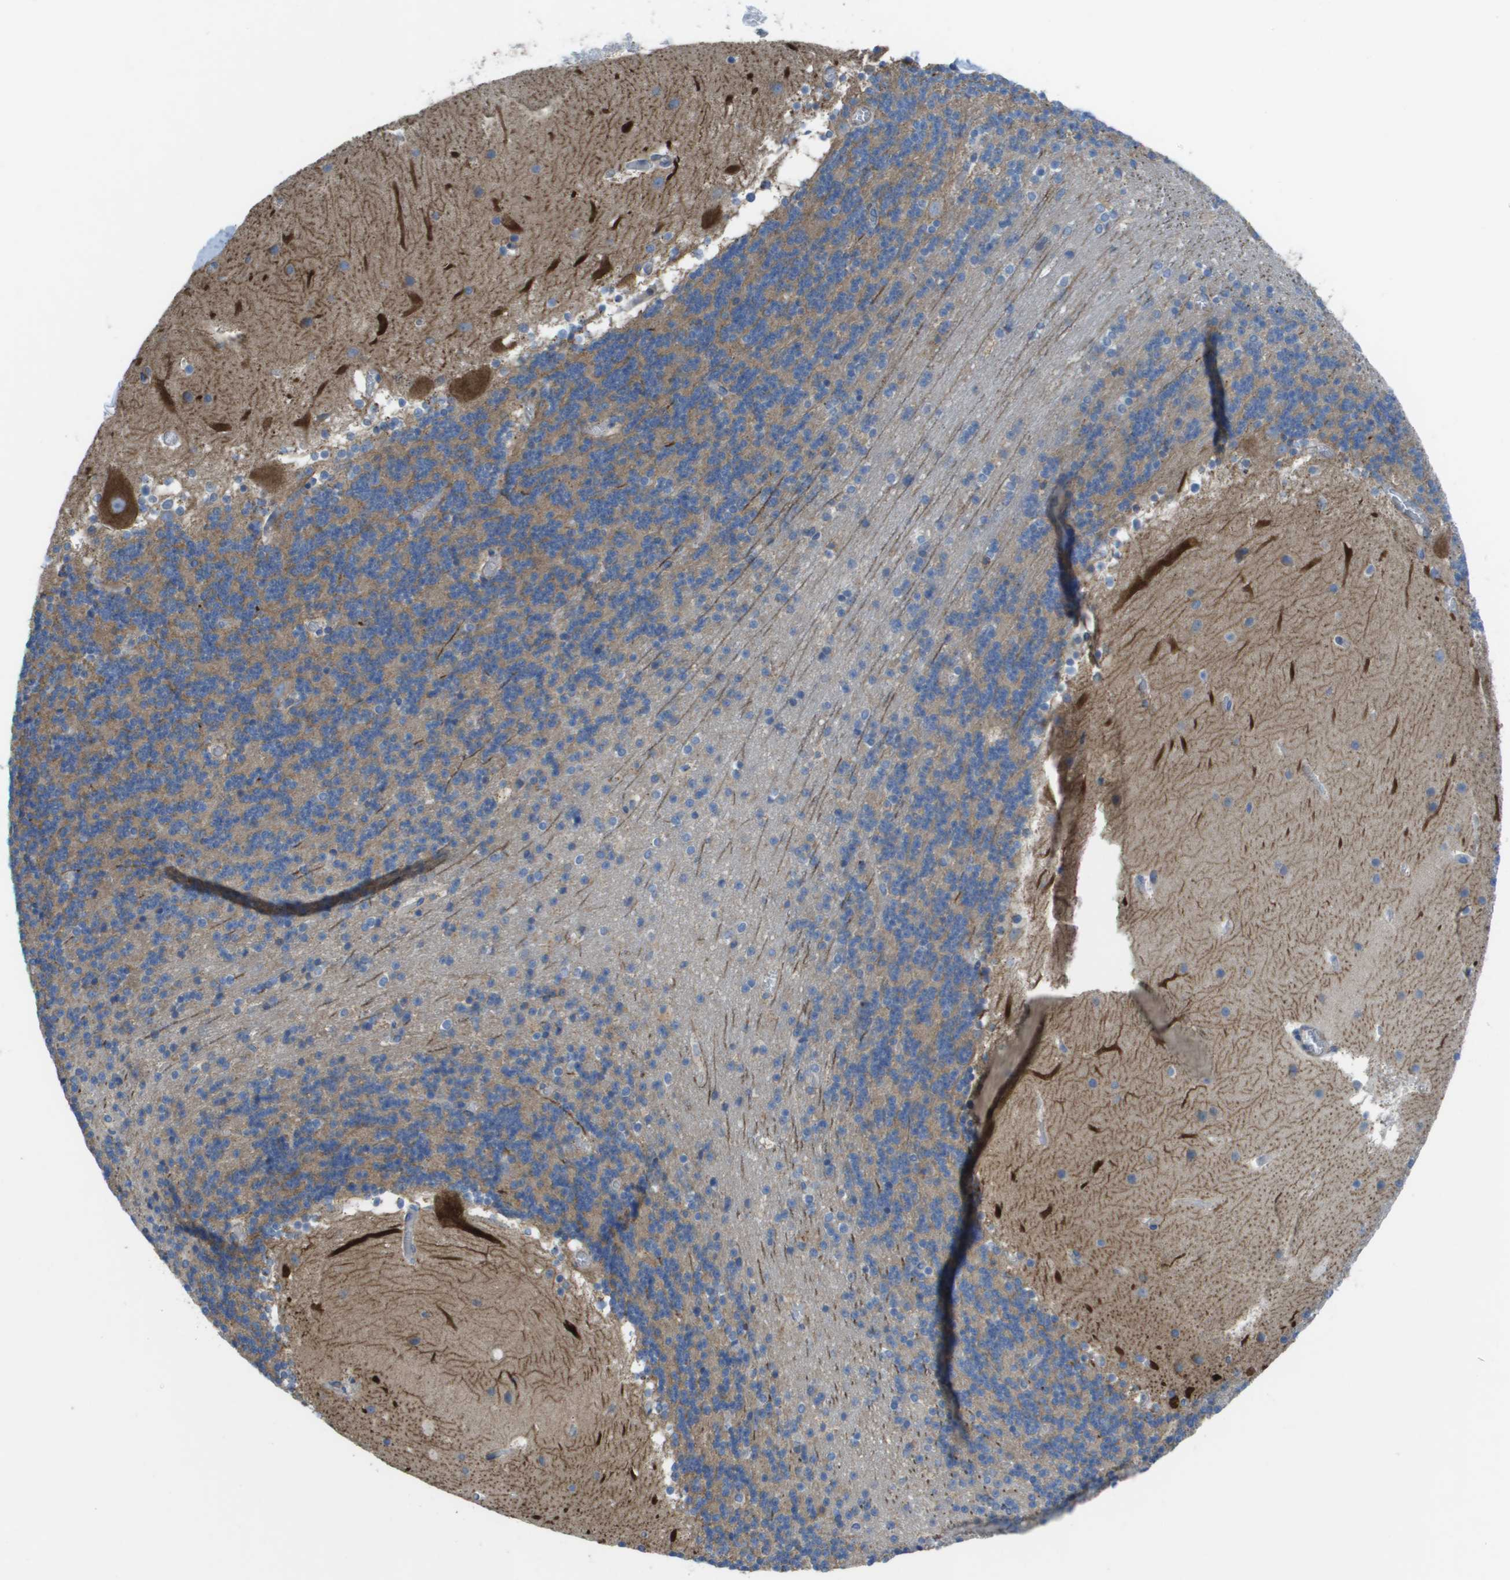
{"staining": {"intensity": "moderate", "quantity": "25%-75%", "location": "cytoplasmic/membranous"}, "tissue": "cerebellum", "cell_type": "Cells in granular layer", "image_type": "normal", "snomed": [{"axis": "morphology", "description": "Normal tissue, NOS"}, {"axis": "topography", "description": "Cerebellum"}], "caption": "The micrograph exhibits immunohistochemical staining of normal cerebellum. There is moderate cytoplasmic/membranous expression is appreciated in about 25%-75% of cells in granular layer.", "gene": "CLCN2", "patient": {"sex": "male", "age": 45}}